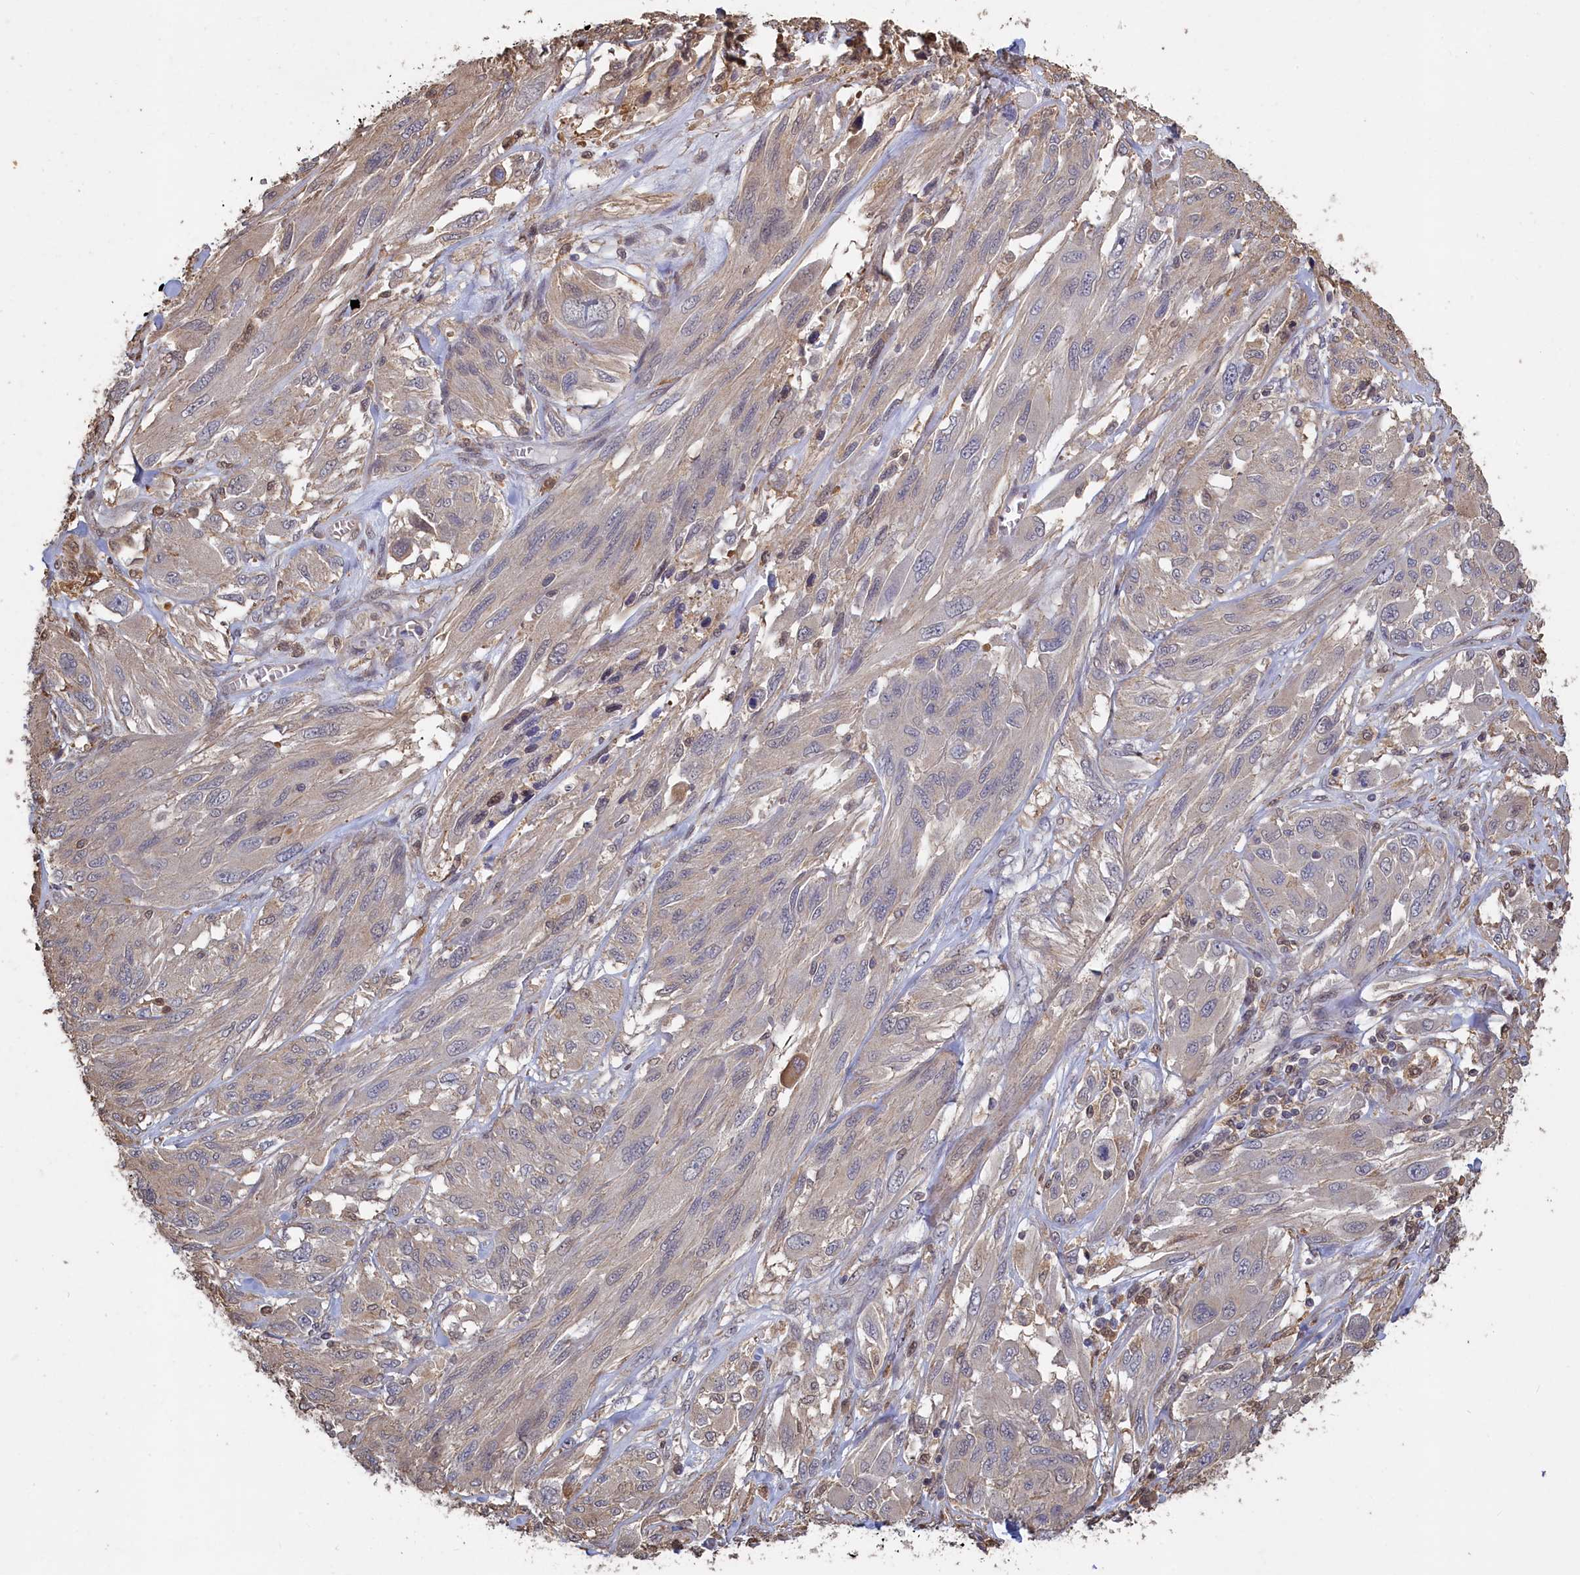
{"staining": {"intensity": "negative", "quantity": "none", "location": "none"}, "tissue": "melanoma", "cell_type": "Tumor cells", "image_type": "cancer", "snomed": [{"axis": "morphology", "description": "Malignant melanoma, NOS"}, {"axis": "topography", "description": "Skin"}], "caption": "High magnification brightfield microscopy of melanoma stained with DAB (brown) and counterstained with hematoxylin (blue): tumor cells show no significant staining. The staining was performed using DAB (3,3'-diaminobenzidine) to visualize the protein expression in brown, while the nuclei were stained in blue with hematoxylin (Magnification: 20x).", "gene": "UCHL3", "patient": {"sex": "female", "age": 91}}